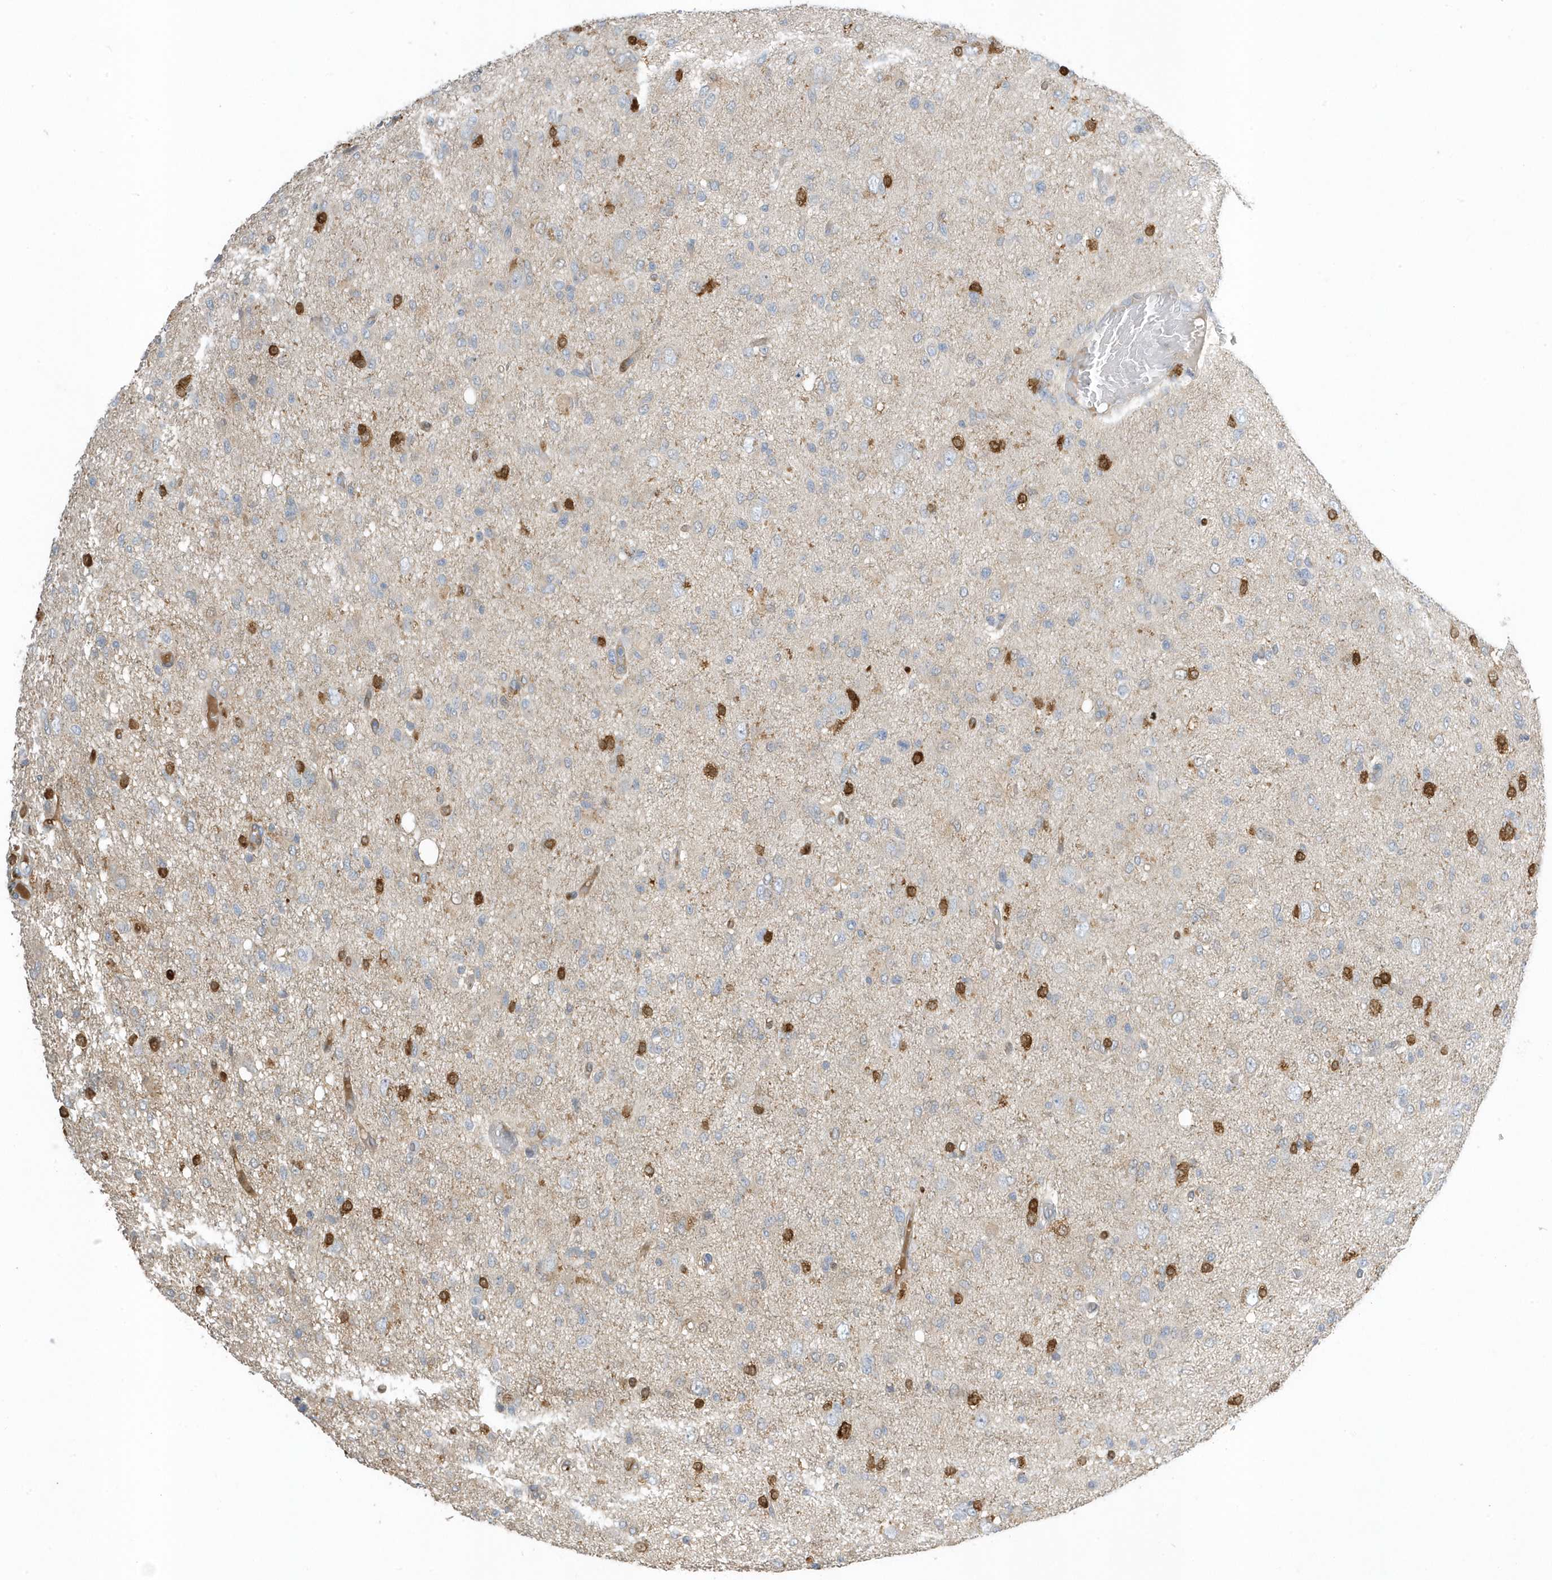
{"staining": {"intensity": "strong", "quantity": "<25%", "location": "cytoplasmic/membranous,nuclear"}, "tissue": "glioma", "cell_type": "Tumor cells", "image_type": "cancer", "snomed": [{"axis": "morphology", "description": "Glioma, malignant, High grade"}, {"axis": "topography", "description": "Brain"}], "caption": "Human glioma stained for a protein (brown) reveals strong cytoplasmic/membranous and nuclear positive expression in approximately <25% of tumor cells.", "gene": "USP53", "patient": {"sex": "female", "age": 59}}